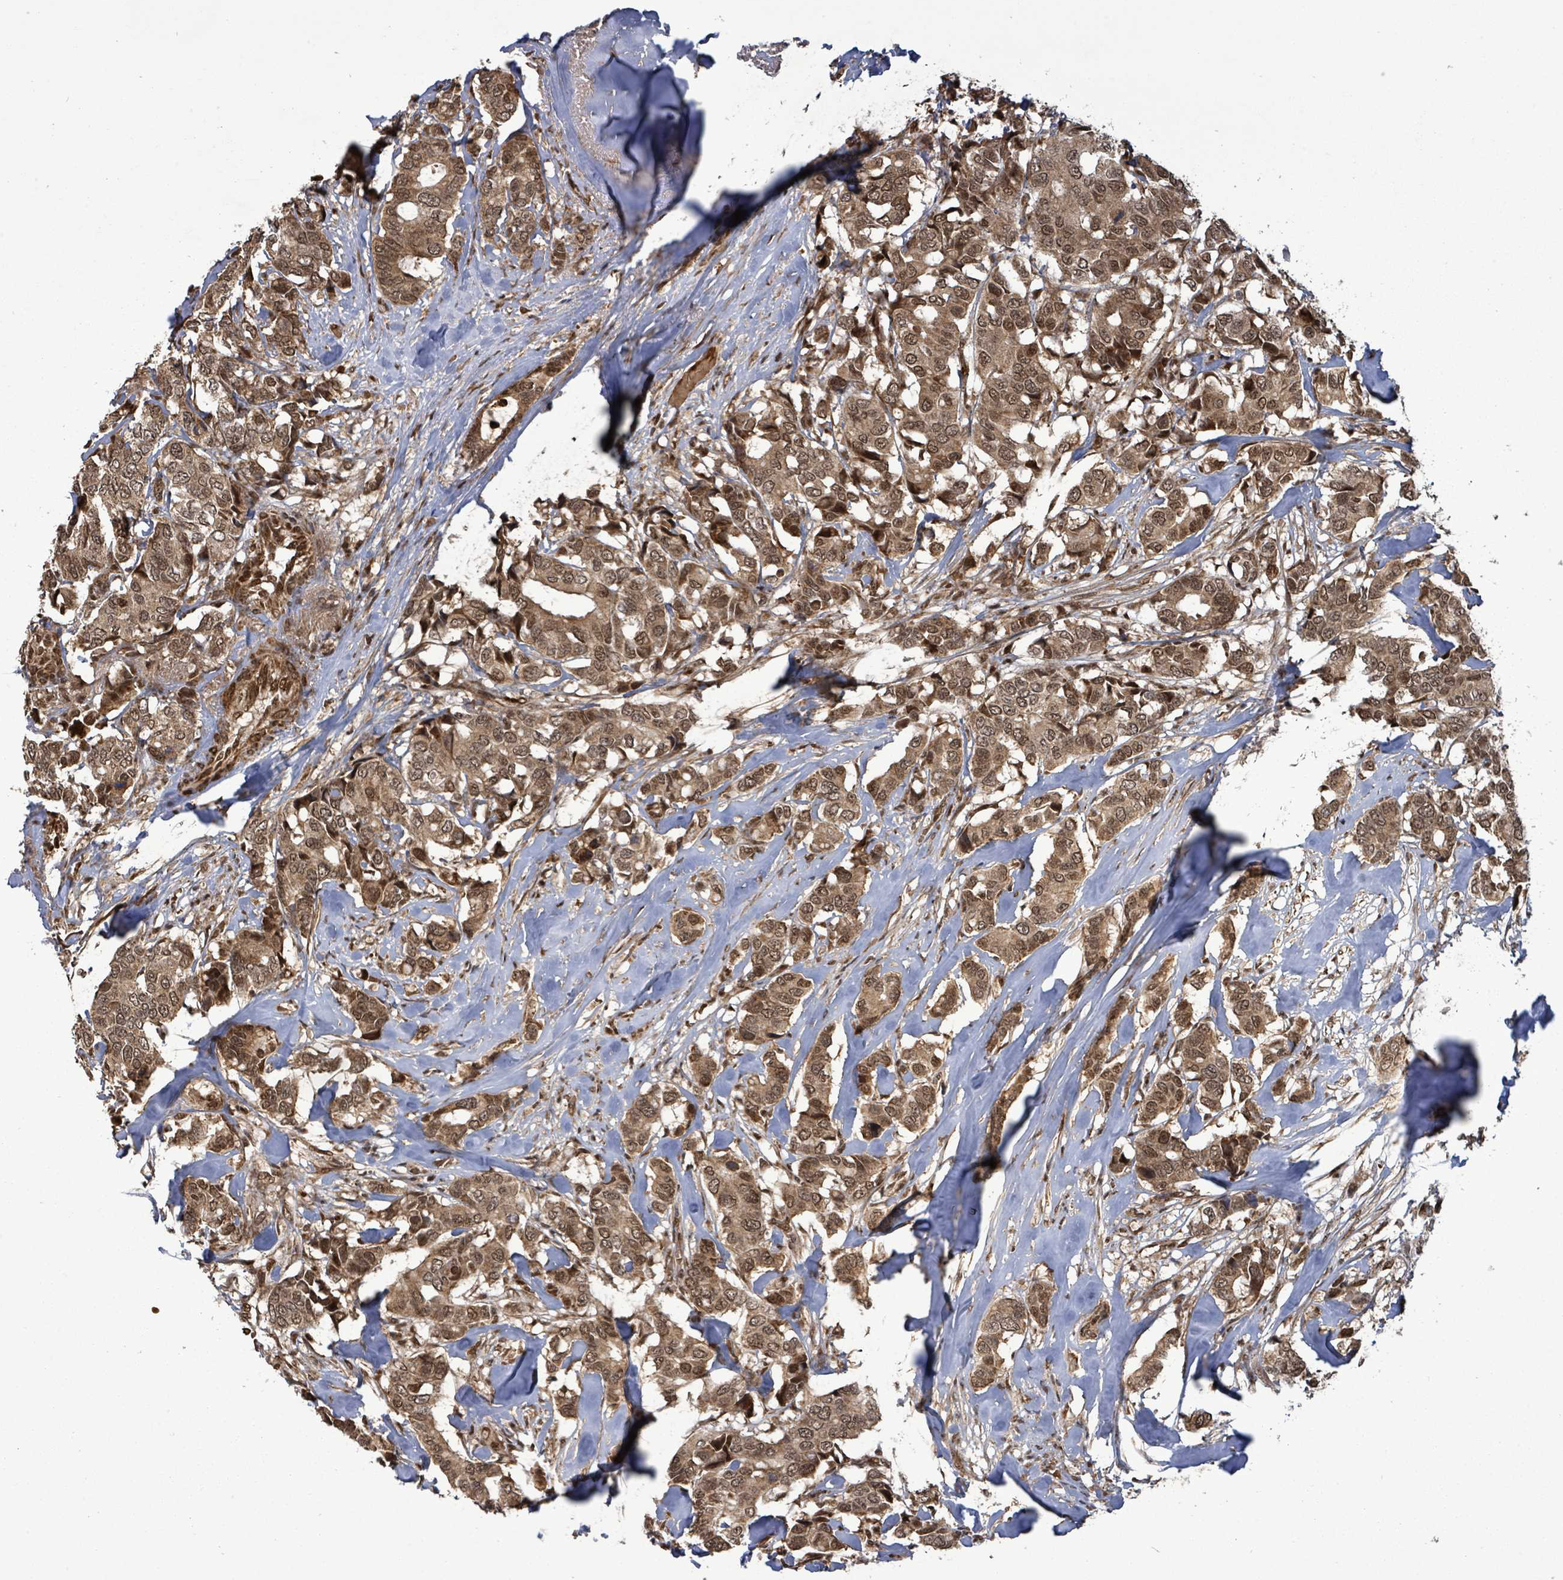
{"staining": {"intensity": "moderate", "quantity": ">75%", "location": "cytoplasmic/membranous,nuclear"}, "tissue": "breast cancer", "cell_type": "Tumor cells", "image_type": "cancer", "snomed": [{"axis": "morphology", "description": "Duct carcinoma"}, {"axis": "topography", "description": "Breast"}], "caption": "Protein staining demonstrates moderate cytoplasmic/membranous and nuclear expression in about >75% of tumor cells in breast cancer (infiltrating ductal carcinoma).", "gene": "PATZ1", "patient": {"sex": "female", "age": 87}}